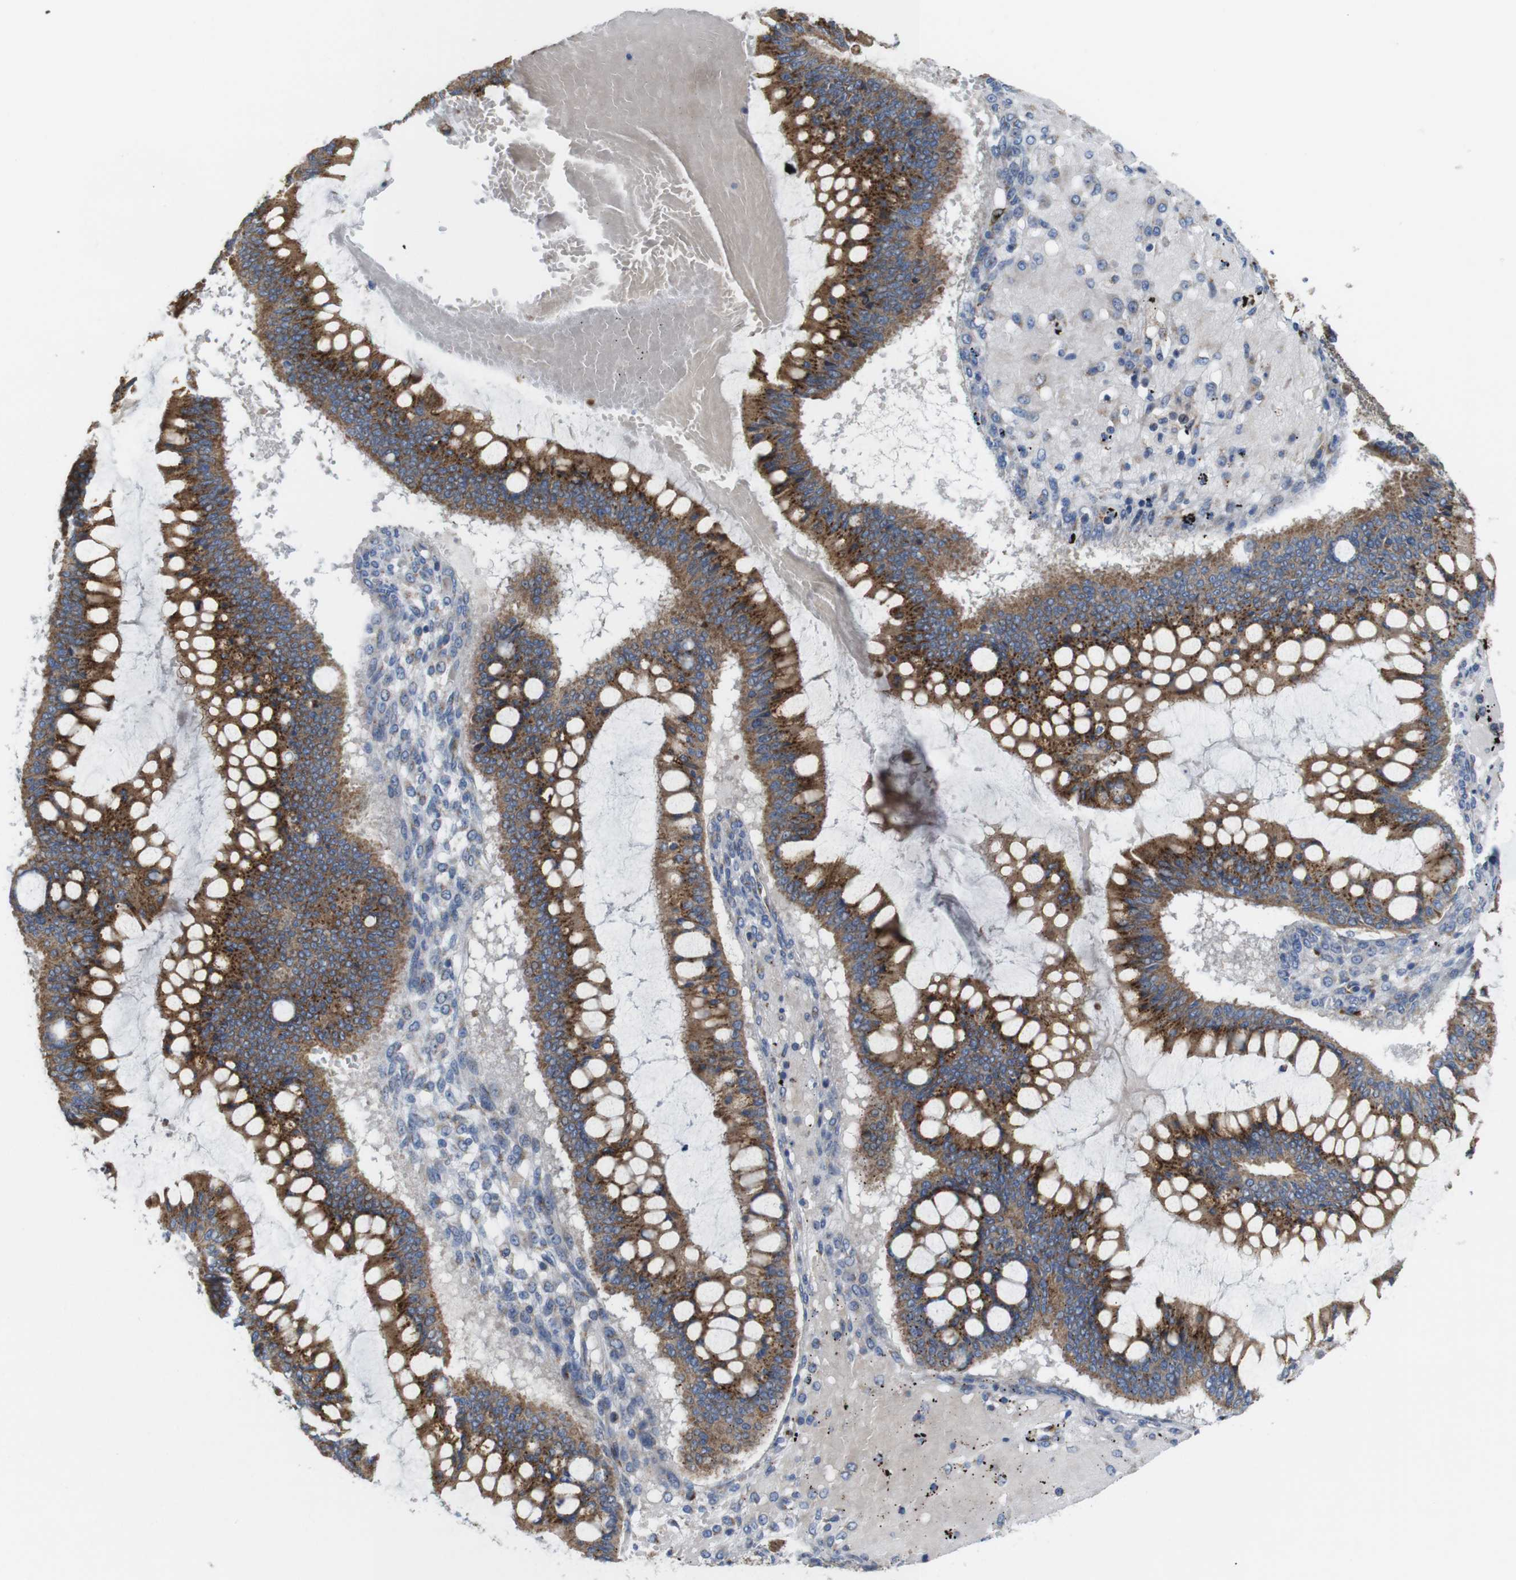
{"staining": {"intensity": "strong", "quantity": "25%-75%", "location": "cytoplasmic/membranous"}, "tissue": "ovarian cancer", "cell_type": "Tumor cells", "image_type": "cancer", "snomed": [{"axis": "morphology", "description": "Cystadenocarcinoma, mucinous, NOS"}, {"axis": "topography", "description": "Ovary"}], "caption": "Brown immunohistochemical staining in human mucinous cystadenocarcinoma (ovarian) exhibits strong cytoplasmic/membranous positivity in approximately 25%-75% of tumor cells.", "gene": "EFCAB14", "patient": {"sex": "female", "age": 73}}